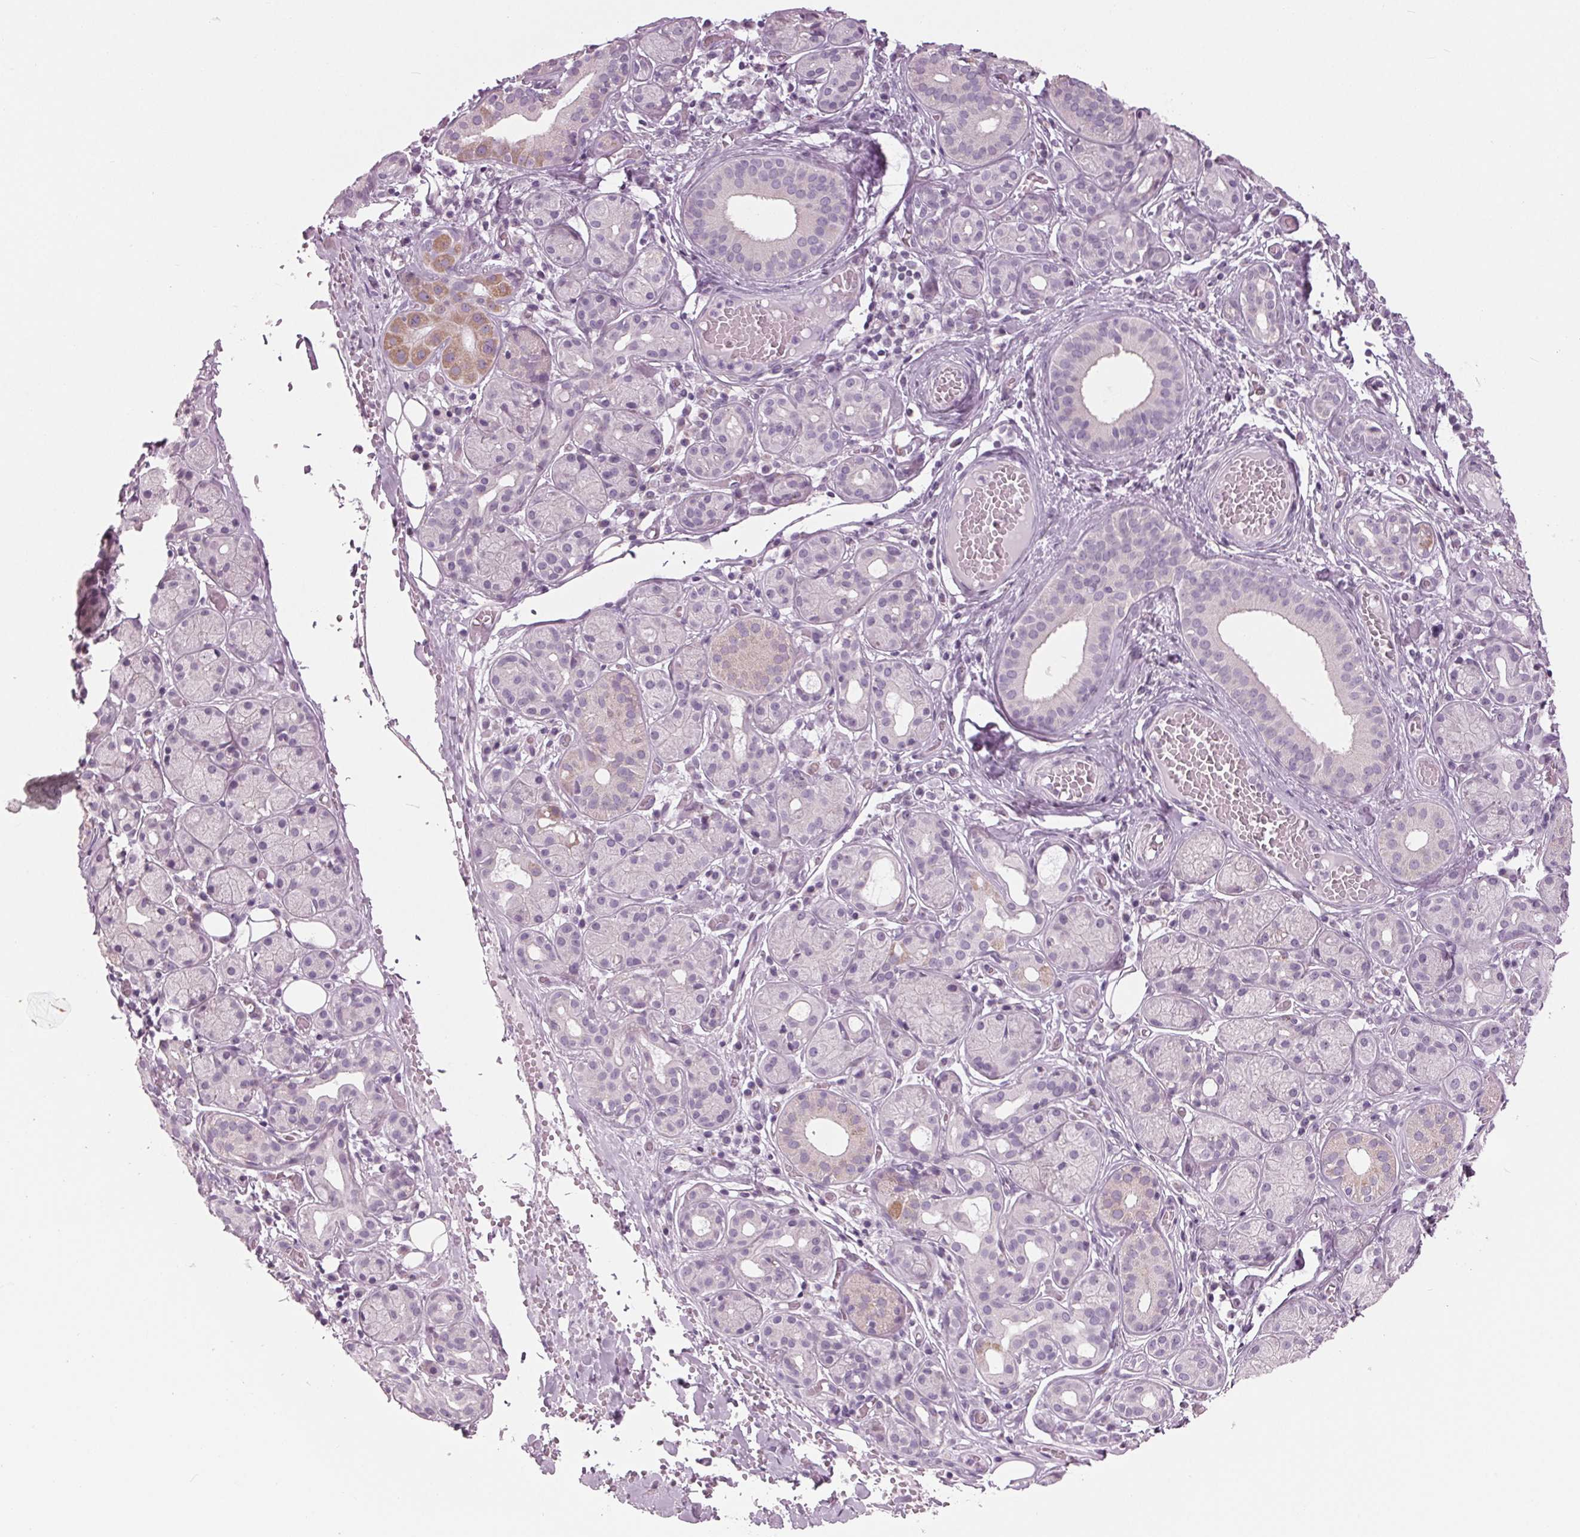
{"staining": {"intensity": "weak", "quantity": "<25%", "location": "cytoplasmic/membranous"}, "tissue": "salivary gland", "cell_type": "Glandular cells", "image_type": "normal", "snomed": [{"axis": "morphology", "description": "Normal tissue, NOS"}, {"axis": "topography", "description": "Salivary gland"}, {"axis": "topography", "description": "Peripheral nerve tissue"}], "caption": "An immunohistochemistry (IHC) histopathology image of normal salivary gland is shown. There is no staining in glandular cells of salivary gland.", "gene": "SAMD4A", "patient": {"sex": "male", "age": 71}}